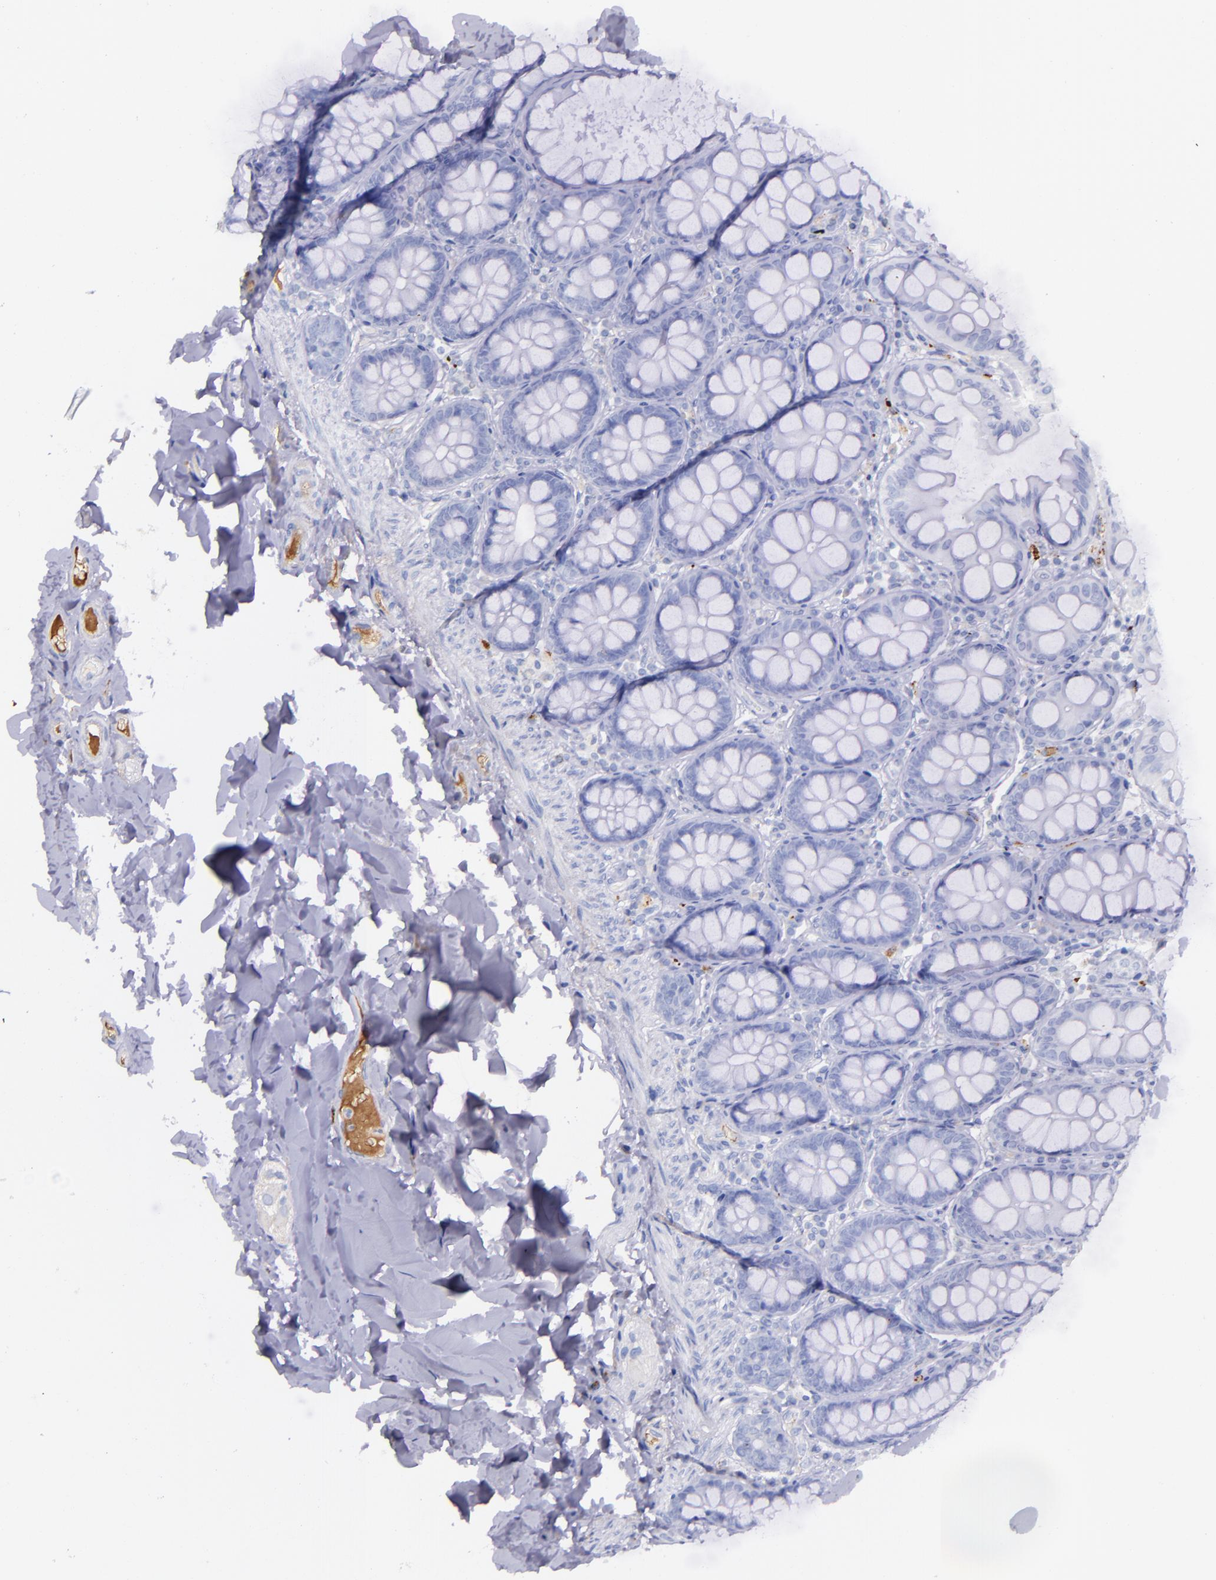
{"staining": {"intensity": "negative", "quantity": "none", "location": "none"}, "tissue": "colon", "cell_type": "Endothelial cells", "image_type": "normal", "snomed": [{"axis": "morphology", "description": "Normal tissue, NOS"}, {"axis": "topography", "description": "Colon"}], "caption": "DAB immunohistochemical staining of normal colon demonstrates no significant staining in endothelial cells.", "gene": "KNG1", "patient": {"sex": "female", "age": 61}}